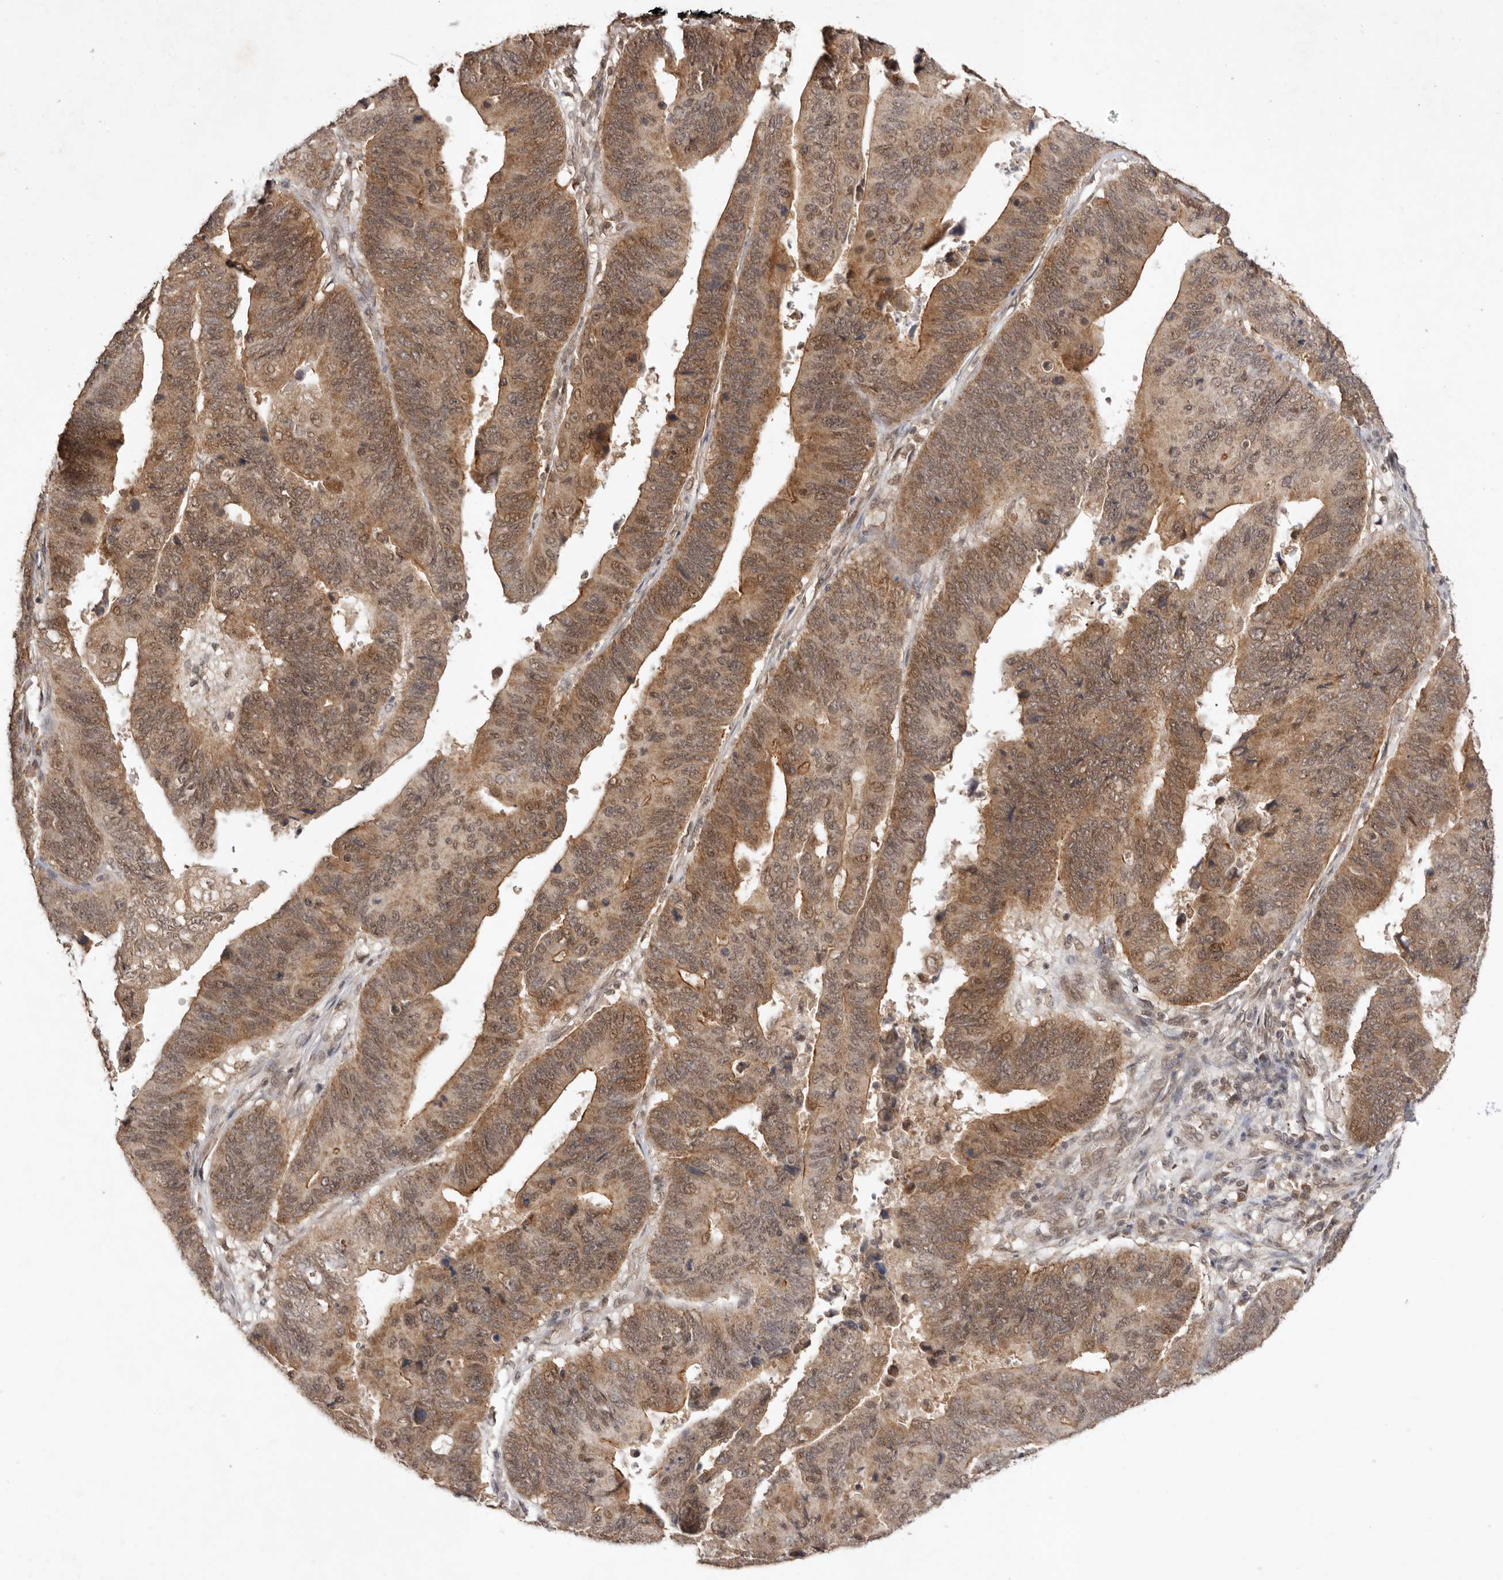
{"staining": {"intensity": "moderate", "quantity": ">75%", "location": "cytoplasmic/membranous,nuclear"}, "tissue": "stomach cancer", "cell_type": "Tumor cells", "image_type": "cancer", "snomed": [{"axis": "morphology", "description": "Adenocarcinoma, NOS"}, {"axis": "topography", "description": "Stomach"}], "caption": "High-power microscopy captured an IHC photomicrograph of stomach cancer, revealing moderate cytoplasmic/membranous and nuclear positivity in approximately >75% of tumor cells.", "gene": "TARS2", "patient": {"sex": "male", "age": 59}}